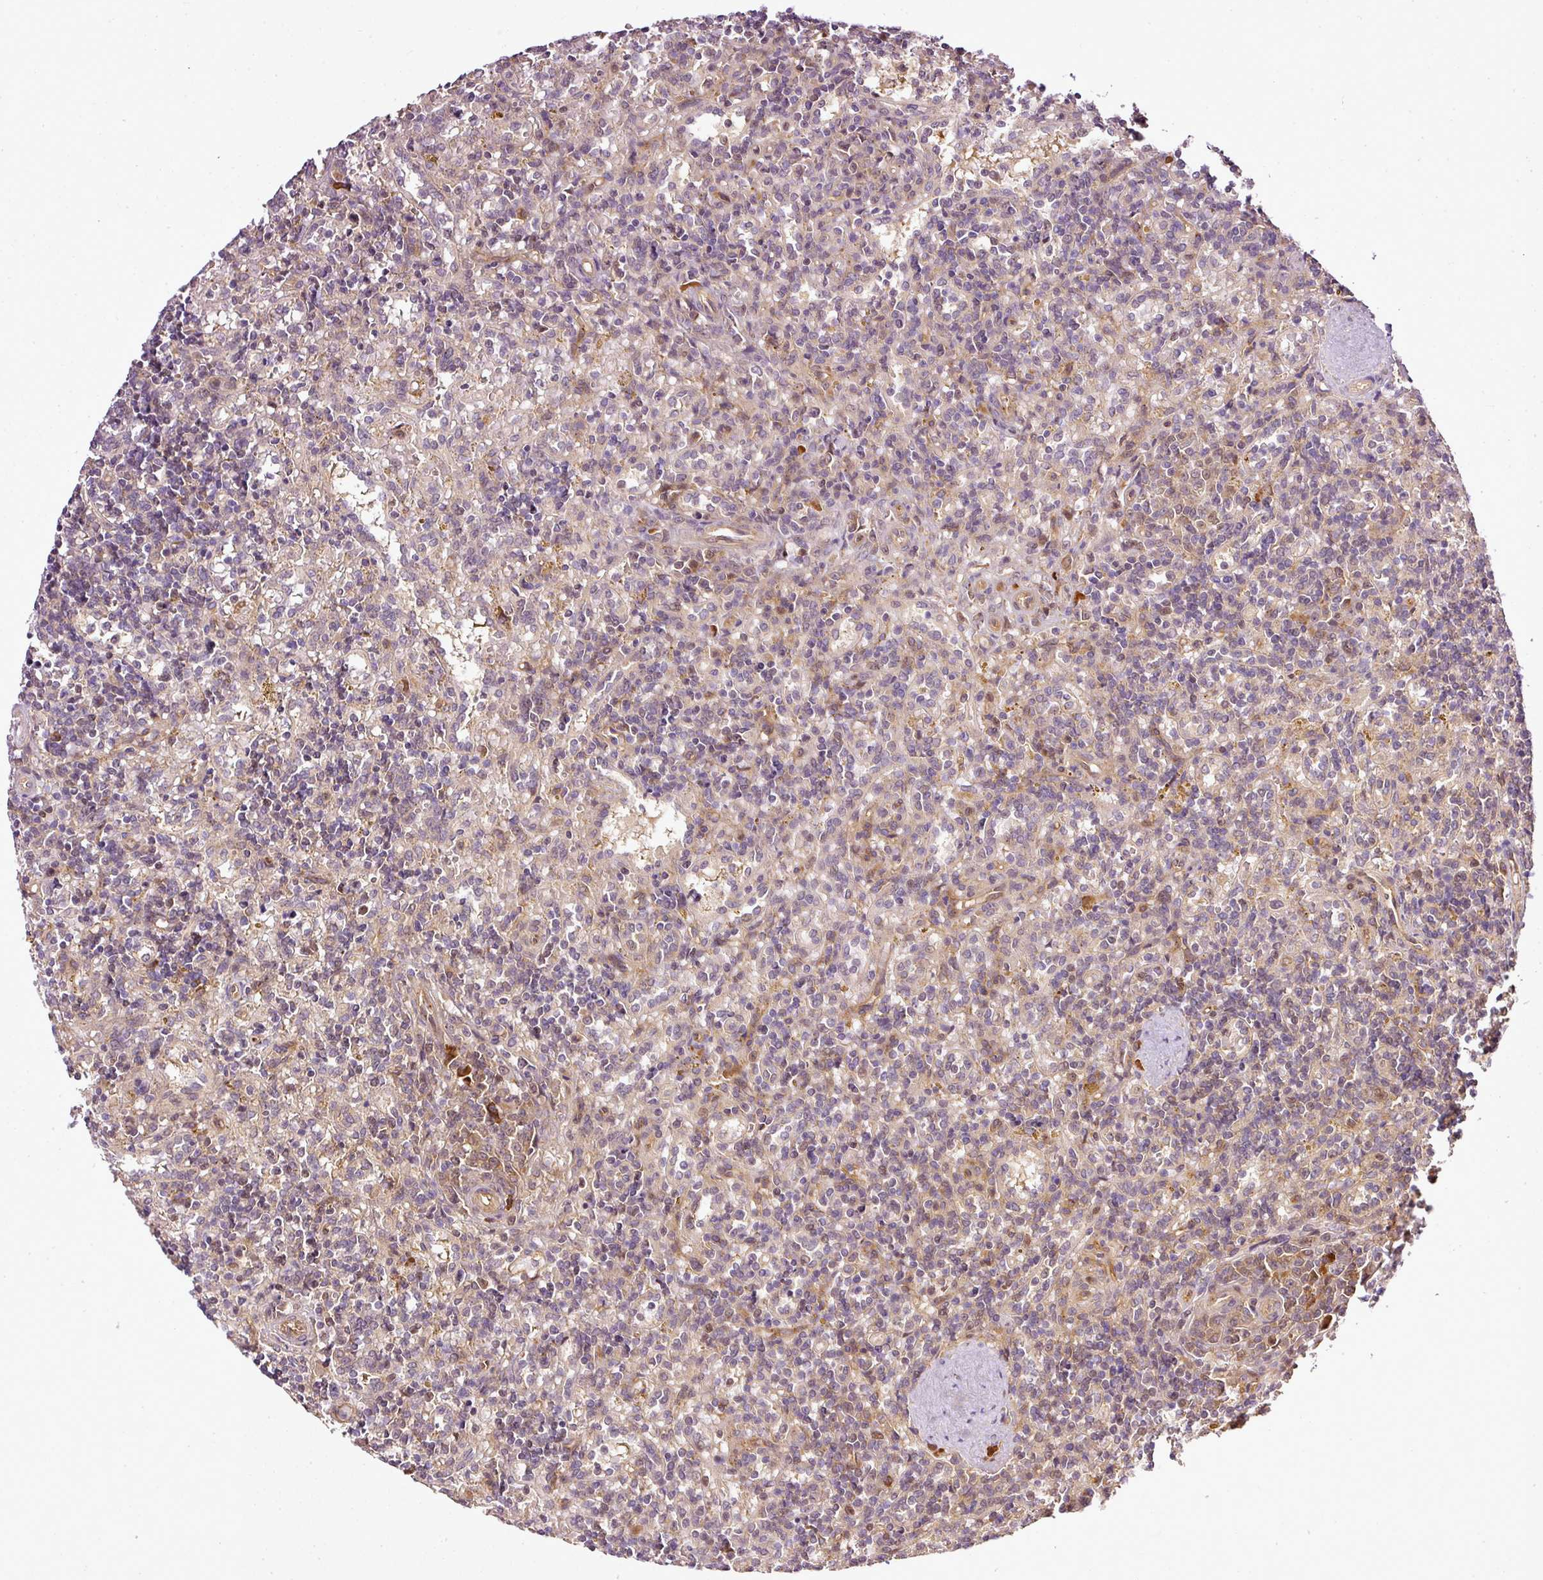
{"staining": {"intensity": "moderate", "quantity": "<25%", "location": "cytoplasmic/membranous"}, "tissue": "lymphoma", "cell_type": "Tumor cells", "image_type": "cancer", "snomed": [{"axis": "morphology", "description": "Malignant lymphoma, non-Hodgkin's type, Low grade"}, {"axis": "topography", "description": "Spleen"}], "caption": "Brown immunohistochemical staining in human low-grade malignant lymphoma, non-Hodgkin's type displays moderate cytoplasmic/membranous expression in about <25% of tumor cells.", "gene": "MIF4GD", "patient": {"sex": "male", "age": 67}}